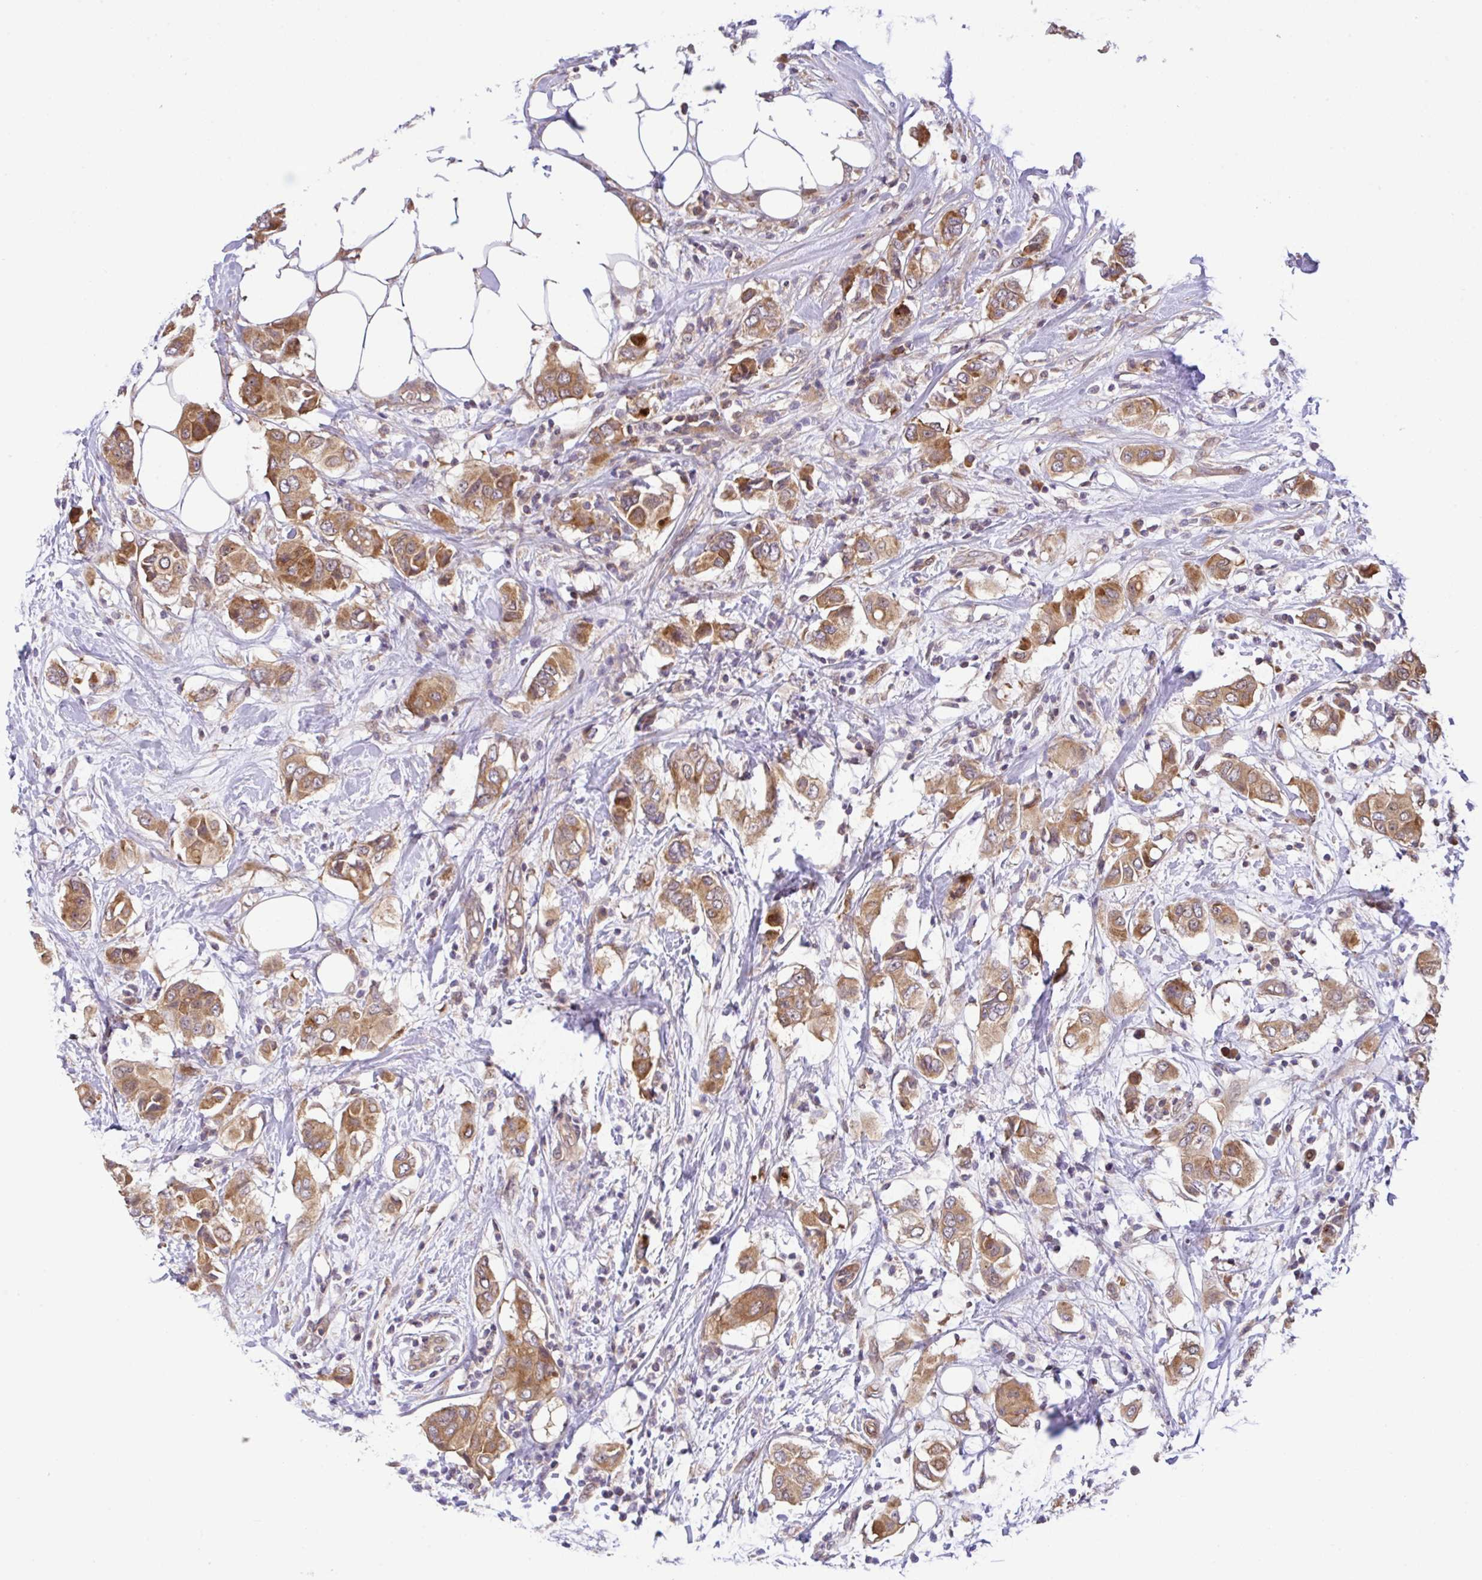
{"staining": {"intensity": "moderate", "quantity": ">75%", "location": "cytoplasmic/membranous"}, "tissue": "breast cancer", "cell_type": "Tumor cells", "image_type": "cancer", "snomed": [{"axis": "morphology", "description": "Lobular carcinoma"}, {"axis": "topography", "description": "Breast"}], "caption": "Moderate cytoplasmic/membranous staining for a protein is seen in about >75% of tumor cells of breast lobular carcinoma using immunohistochemistry.", "gene": "UBE4A", "patient": {"sex": "female", "age": 51}}